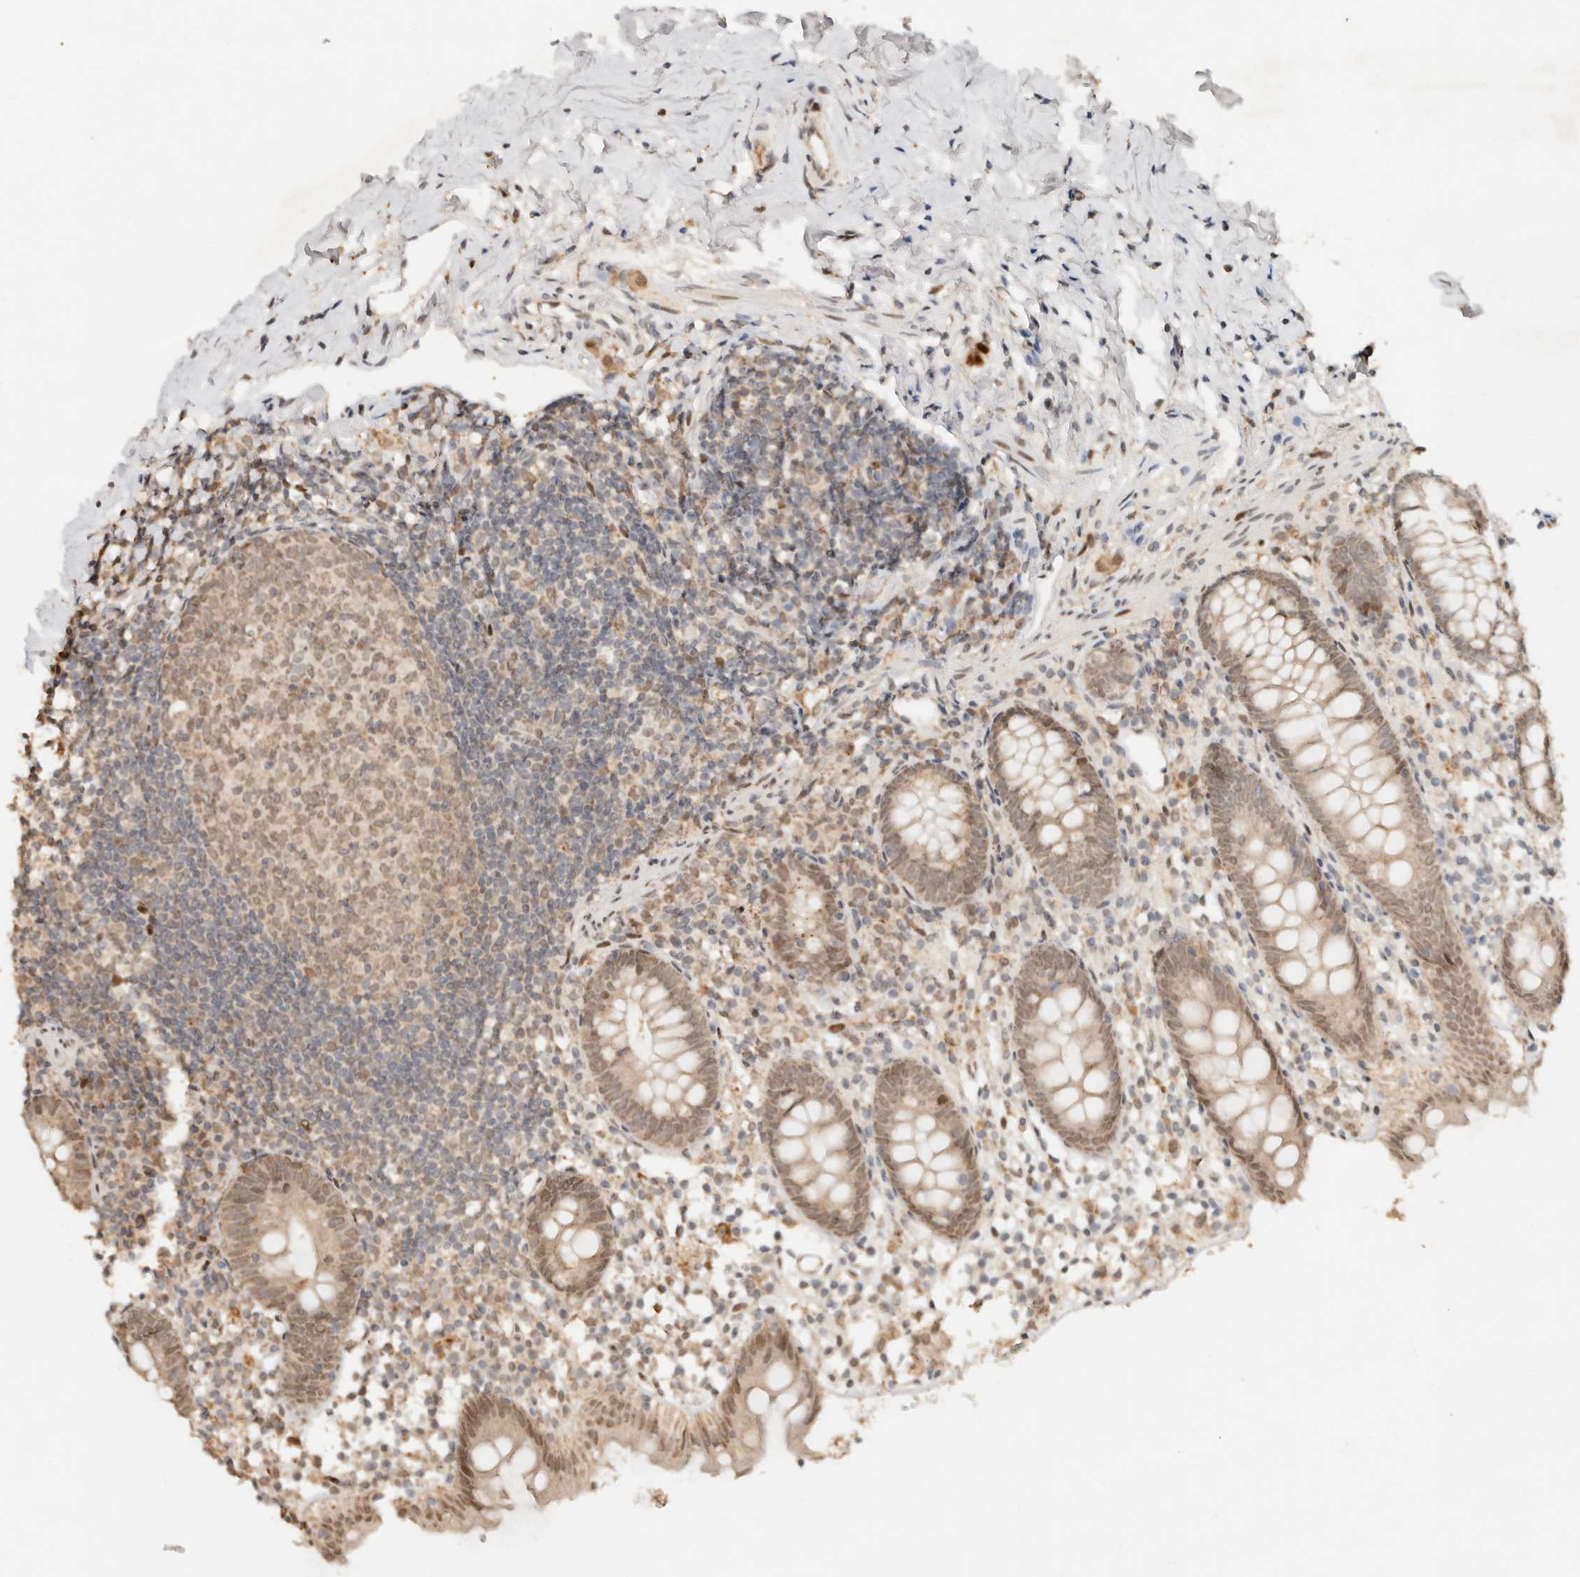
{"staining": {"intensity": "moderate", "quantity": "<25%", "location": "nuclear"}, "tissue": "appendix", "cell_type": "Glandular cells", "image_type": "normal", "snomed": [{"axis": "morphology", "description": "Normal tissue, NOS"}, {"axis": "topography", "description": "Appendix"}], "caption": "DAB (3,3'-diaminobenzidine) immunohistochemical staining of normal appendix exhibits moderate nuclear protein staining in about <25% of glandular cells.", "gene": "NPAS2", "patient": {"sex": "female", "age": 20}}